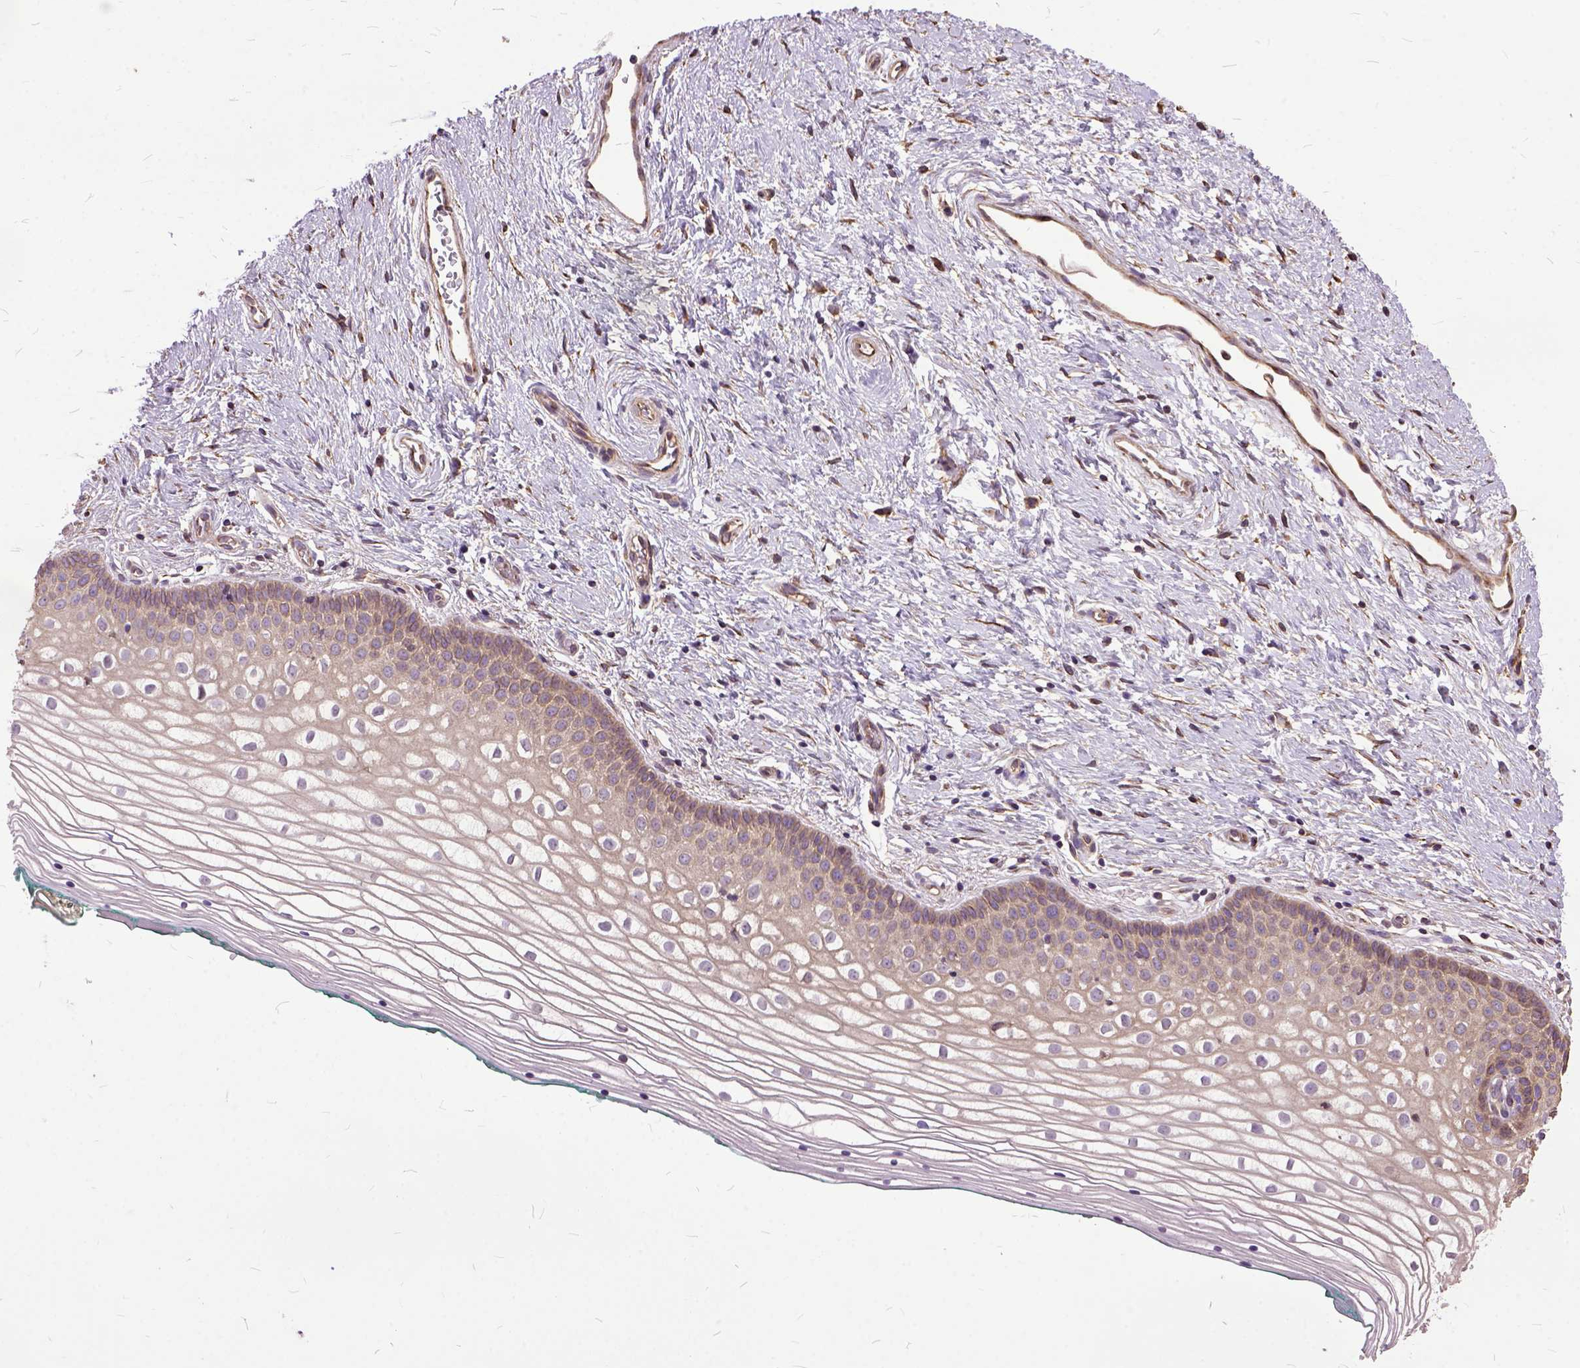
{"staining": {"intensity": "negative", "quantity": "none", "location": "none"}, "tissue": "vagina", "cell_type": "Squamous epithelial cells", "image_type": "normal", "snomed": [{"axis": "morphology", "description": "Normal tissue, NOS"}, {"axis": "topography", "description": "Vagina"}], "caption": "The photomicrograph displays no significant expression in squamous epithelial cells of vagina.", "gene": "AREG", "patient": {"sex": "female", "age": 36}}